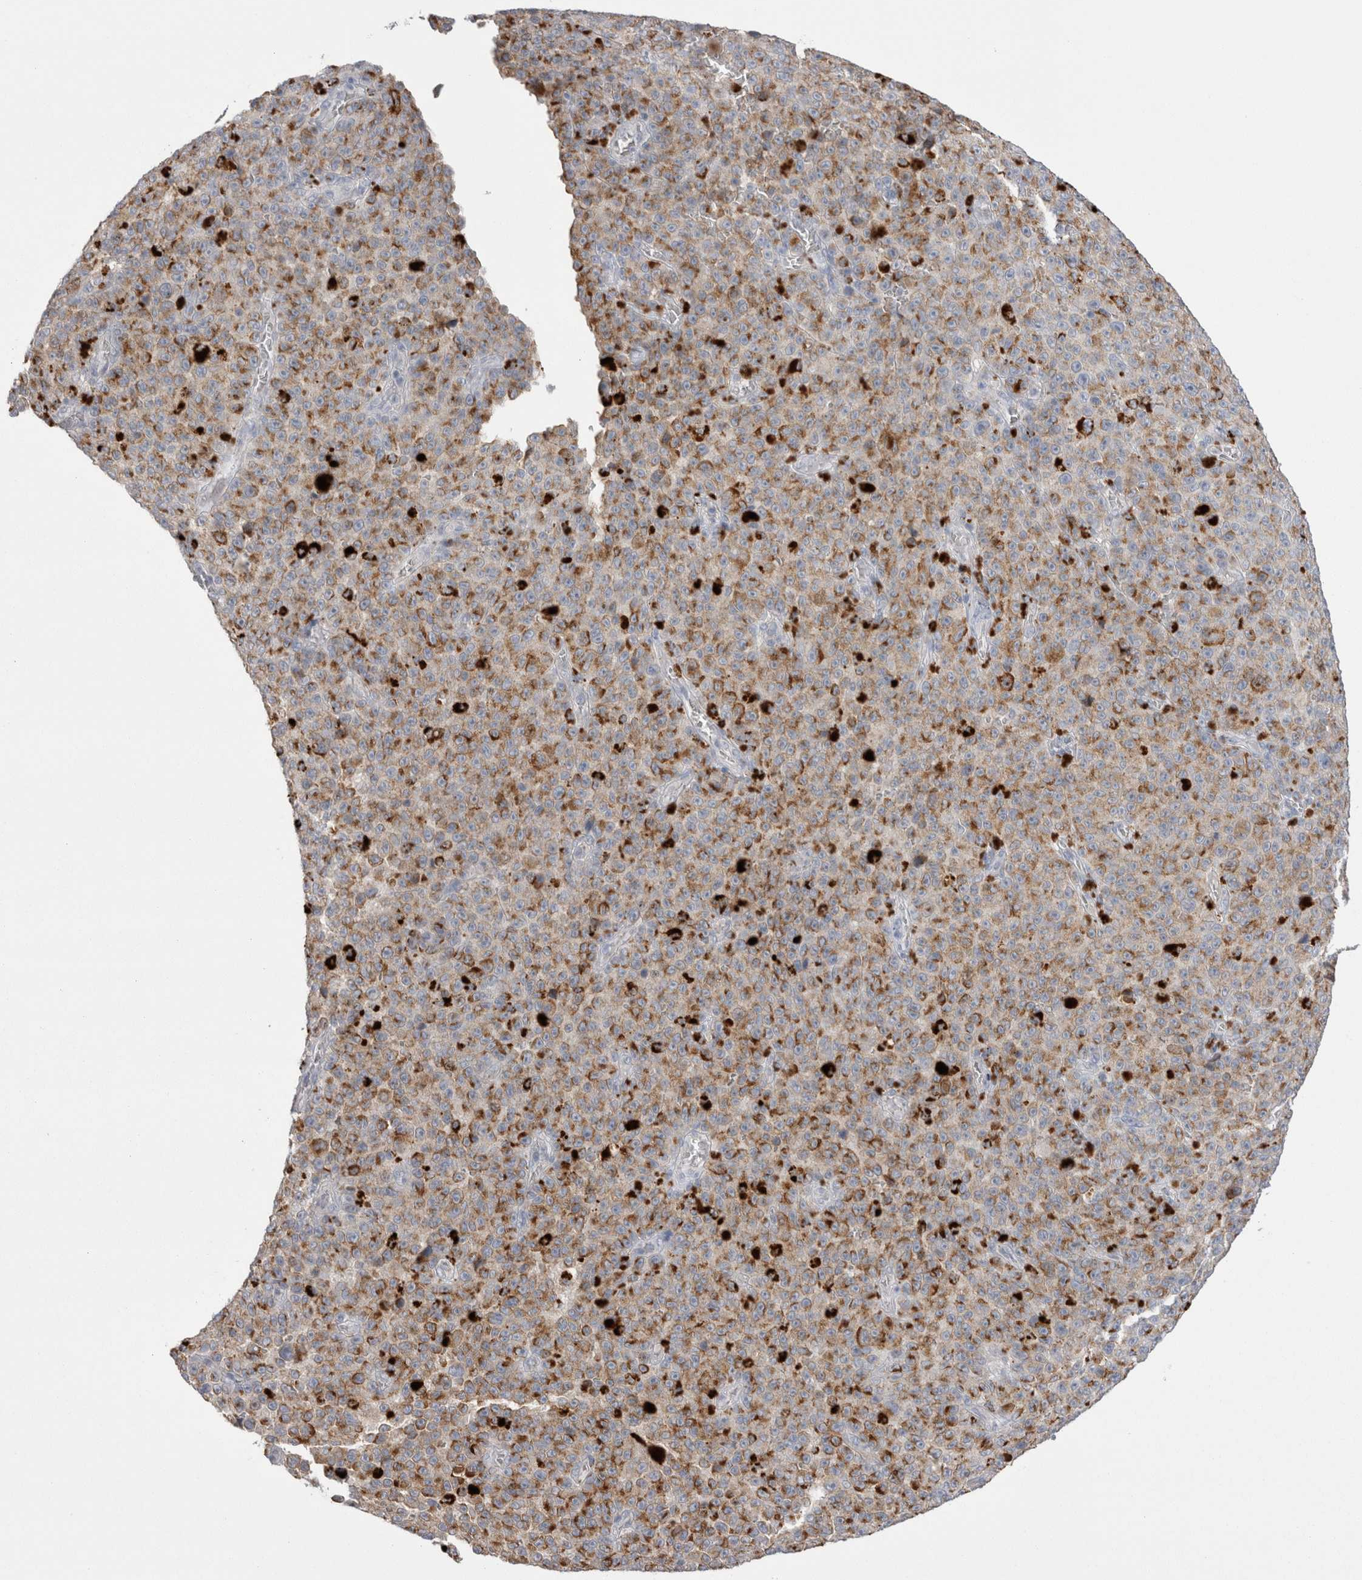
{"staining": {"intensity": "moderate", "quantity": ">75%", "location": "cytoplasmic/membranous"}, "tissue": "melanoma", "cell_type": "Tumor cells", "image_type": "cancer", "snomed": [{"axis": "morphology", "description": "Malignant melanoma, NOS"}, {"axis": "topography", "description": "Skin"}], "caption": "Moderate cytoplasmic/membranous protein positivity is present in about >75% of tumor cells in malignant melanoma. The protein is stained brown, and the nuclei are stained in blue (DAB IHC with brightfield microscopy, high magnification).", "gene": "EPDR1", "patient": {"sex": "female", "age": 82}}